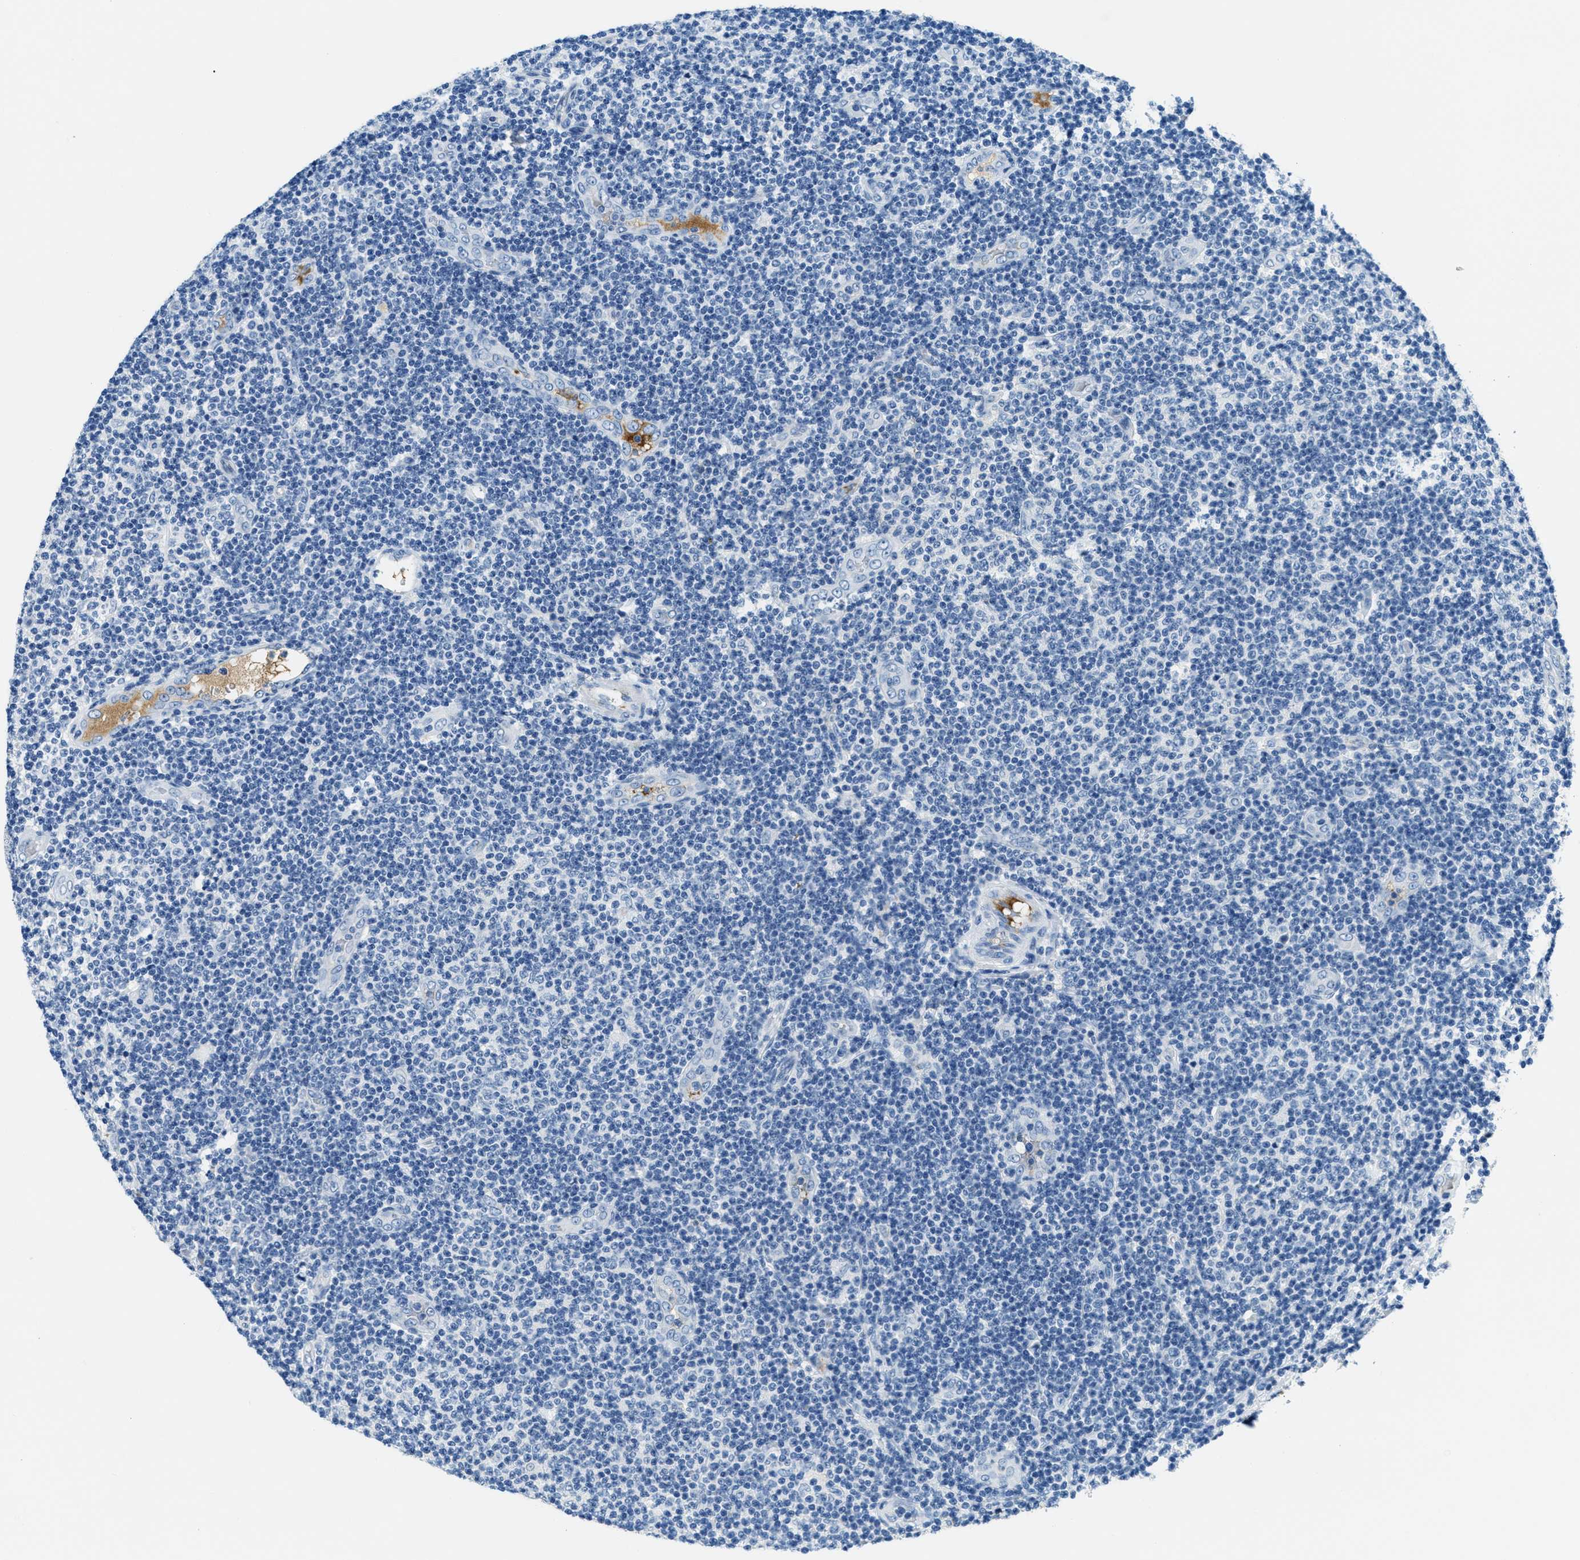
{"staining": {"intensity": "negative", "quantity": "none", "location": "none"}, "tissue": "lymphoma", "cell_type": "Tumor cells", "image_type": "cancer", "snomed": [{"axis": "morphology", "description": "Malignant lymphoma, non-Hodgkin's type, Low grade"}, {"axis": "topography", "description": "Lymph node"}], "caption": "DAB immunohistochemical staining of human malignant lymphoma, non-Hodgkin's type (low-grade) demonstrates no significant staining in tumor cells.", "gene": "A2M", "patient": {"sex": "male", "age": 83}}